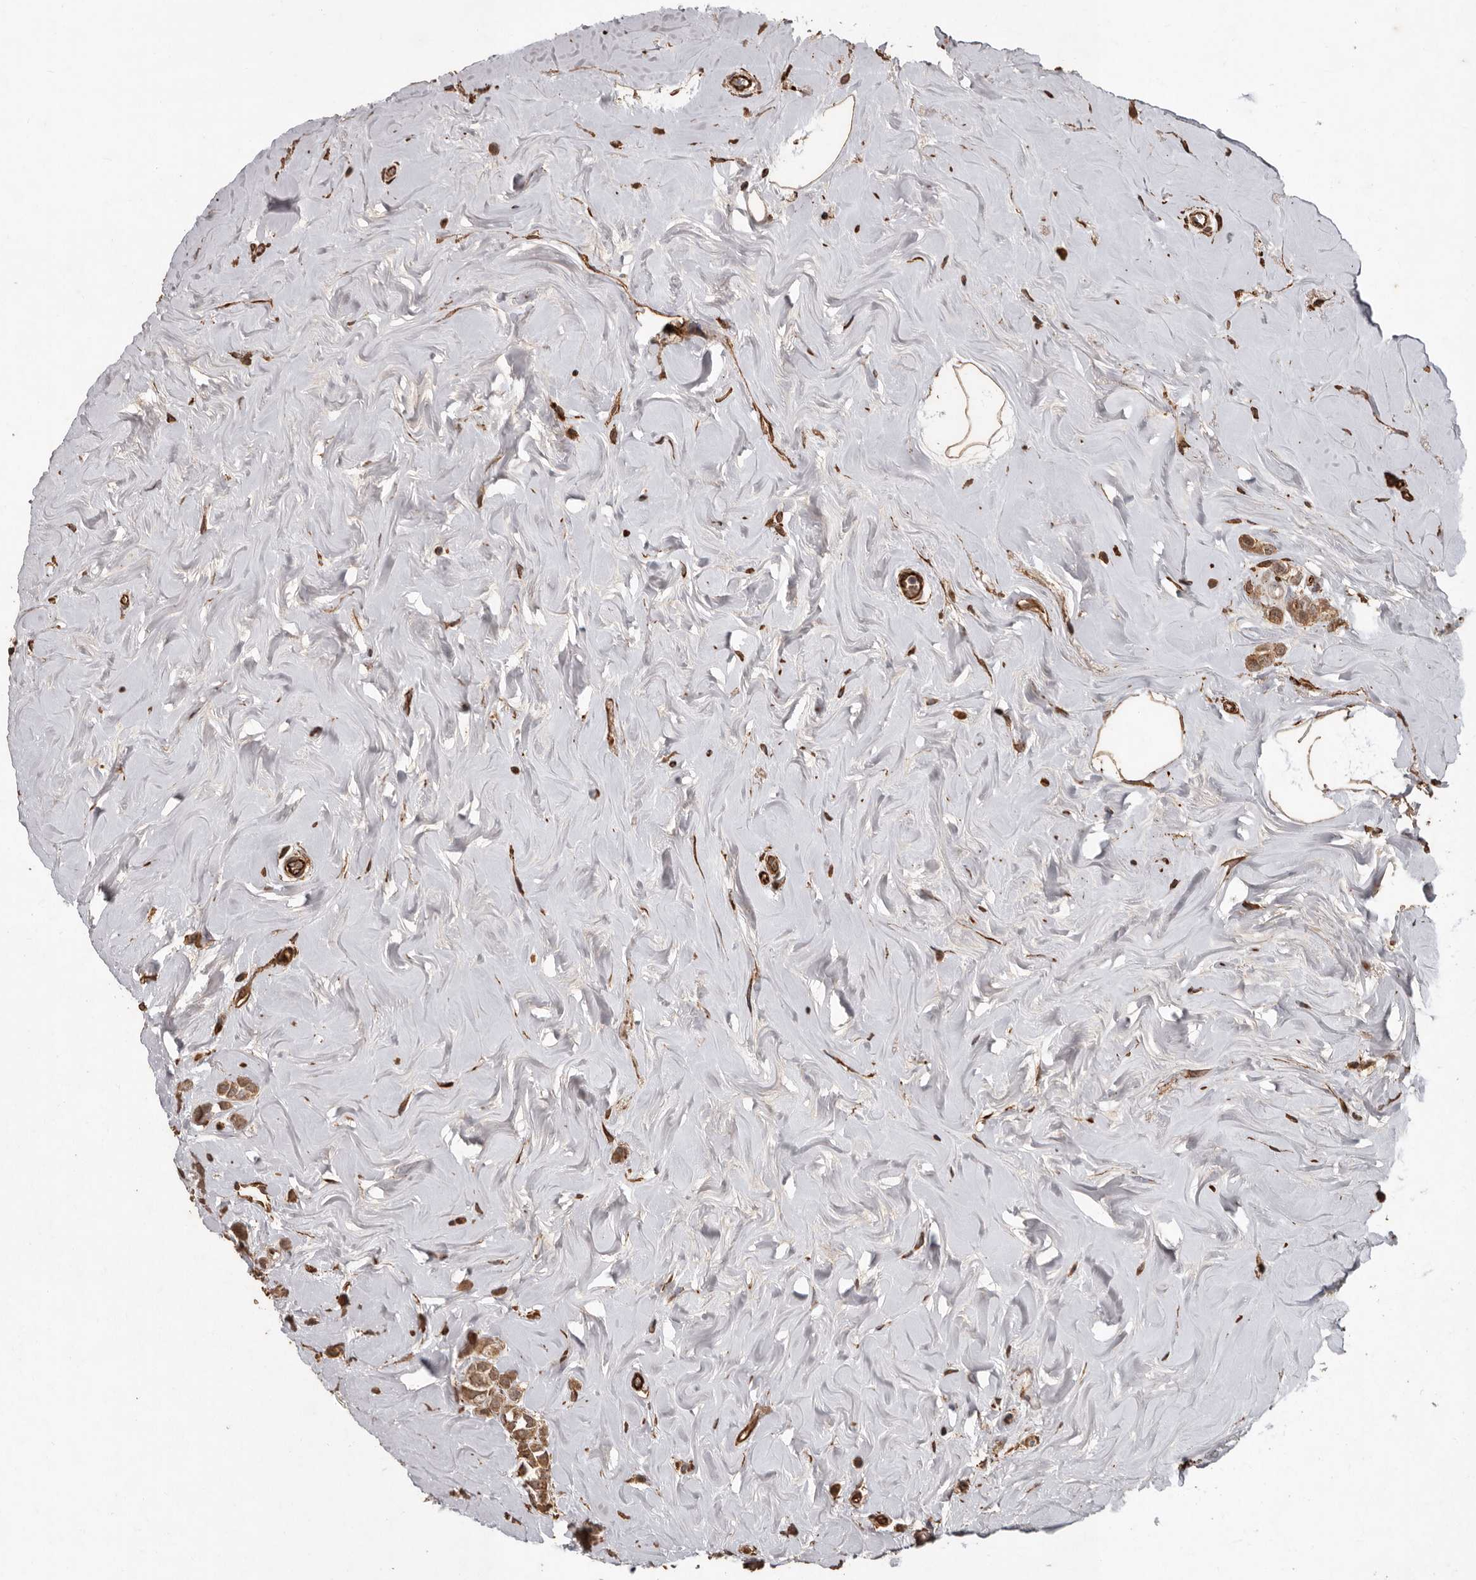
{"staining": {"intensity": "moderate", "quantity": ">75%", "location": "cytoplasmic/membranous,nuclear"}, "tissue": "breast cancer", "cell_type": "Tumor cells", "image_type": "cancer", "snomed": [{"axis": "morphology", "description": "Lobular carcinoma"}, {"axis": "topography", "description": "Breast"}], "caption": "High-magnification brightfield microscopy of lobular carcinoma (breast) stained with DAB (brown) and counterstained with hematoxylin (blue). tumor cells exhibit moderate cytoplasmic/membranous and nuclear expression is identified in about>75% of cells. Ihc stains the protein in brown and the nuclei are stained blue.", "gene": "BRAT1", "patient": {"sex": "female", "age": 47}}